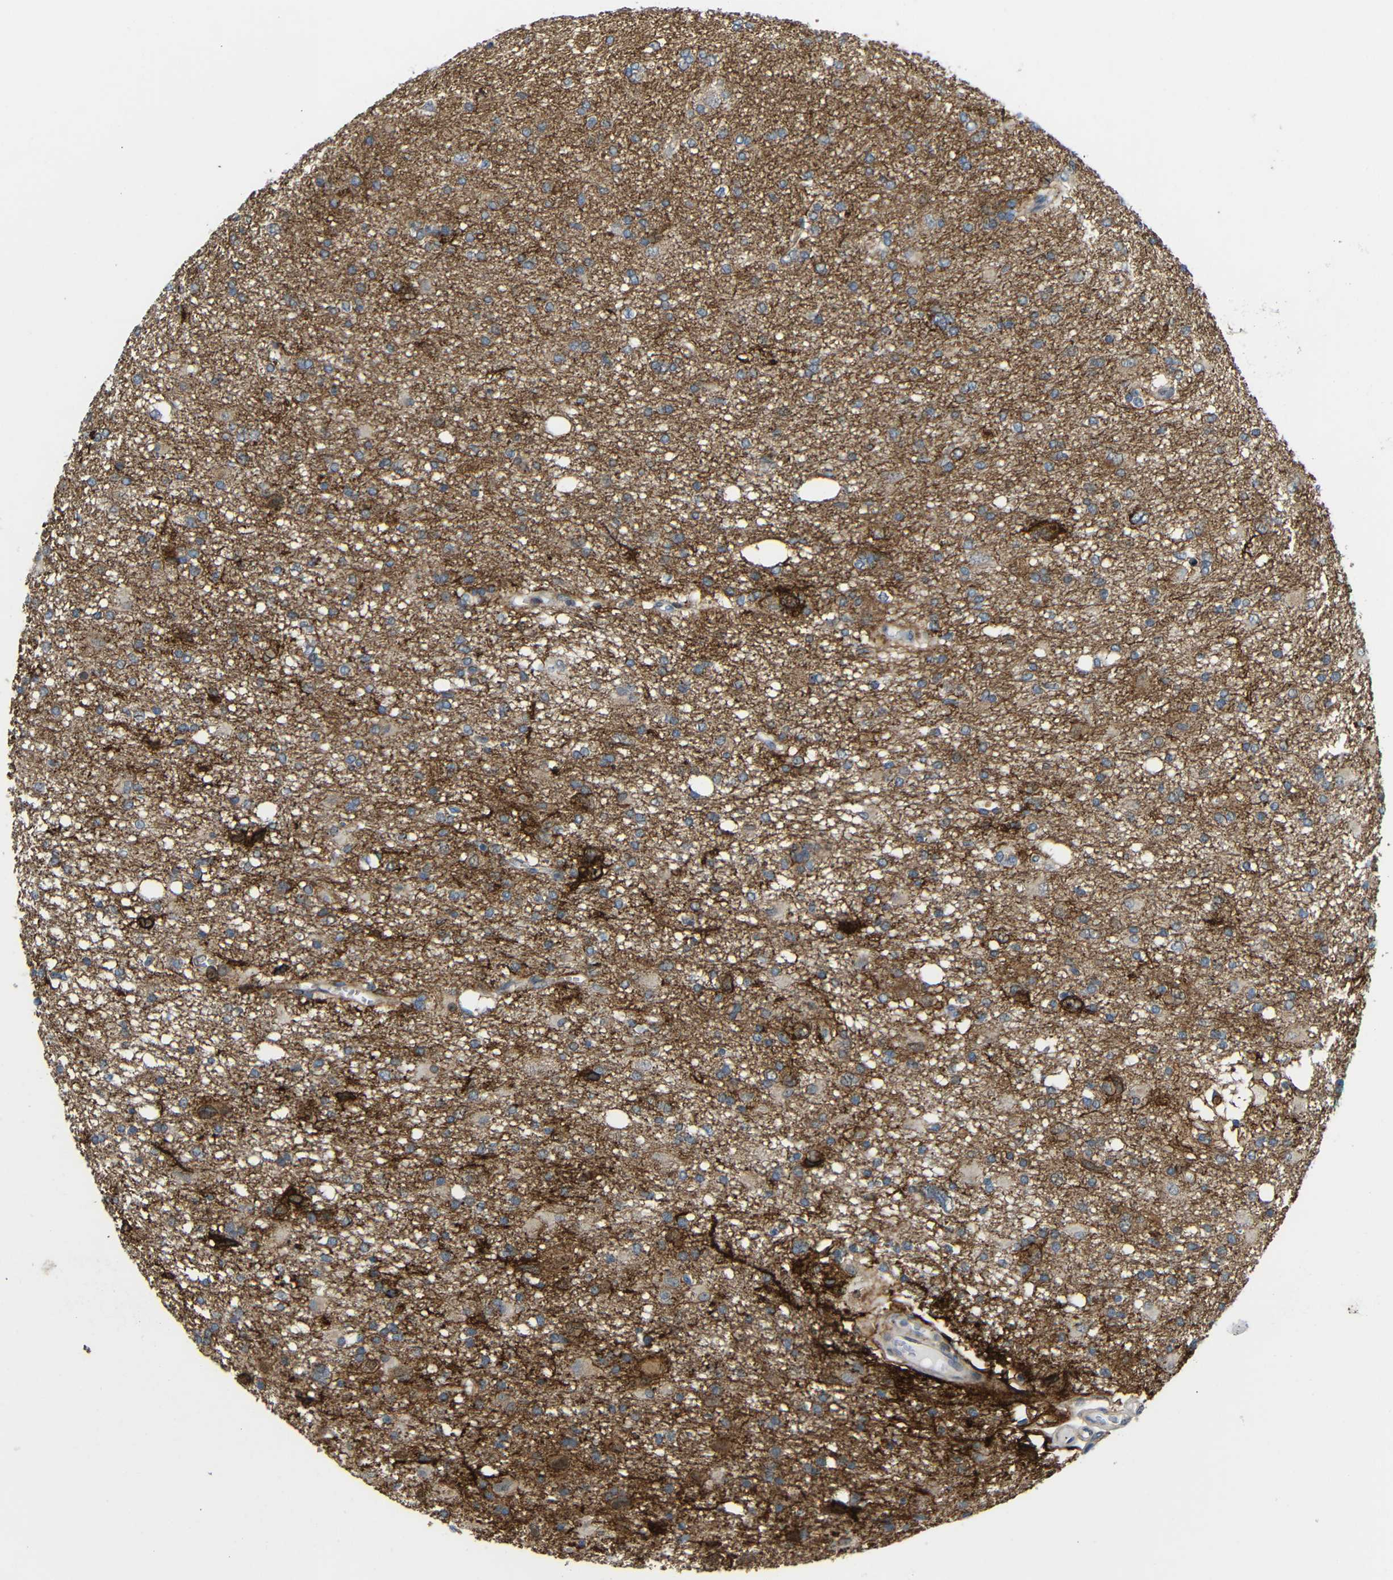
{"staining": {"intensity": "moderate", "quantity": ">75%", "location": "cytoplasmic/membranous"}, "tissue": "glioma", "cell_type": "Tumor cells", "image_type": "cancer", "snomed": [{"axis": "morphology", "description": "Glioma, malignant, High grade"}, {"axis": "topography", "description": "Brain"}], "caption": "Immunohistochemistry image of neoplastic tissue: human glioma stained using IHC shows medium levels of moderate protein expression localized specifically in the cytoplasmic/membranous of tumor cells, appearing as a cytoplasmic/membranous brown color.", "gene": "C1GALT1", "patient": {"sex": "female", "age": 59}}